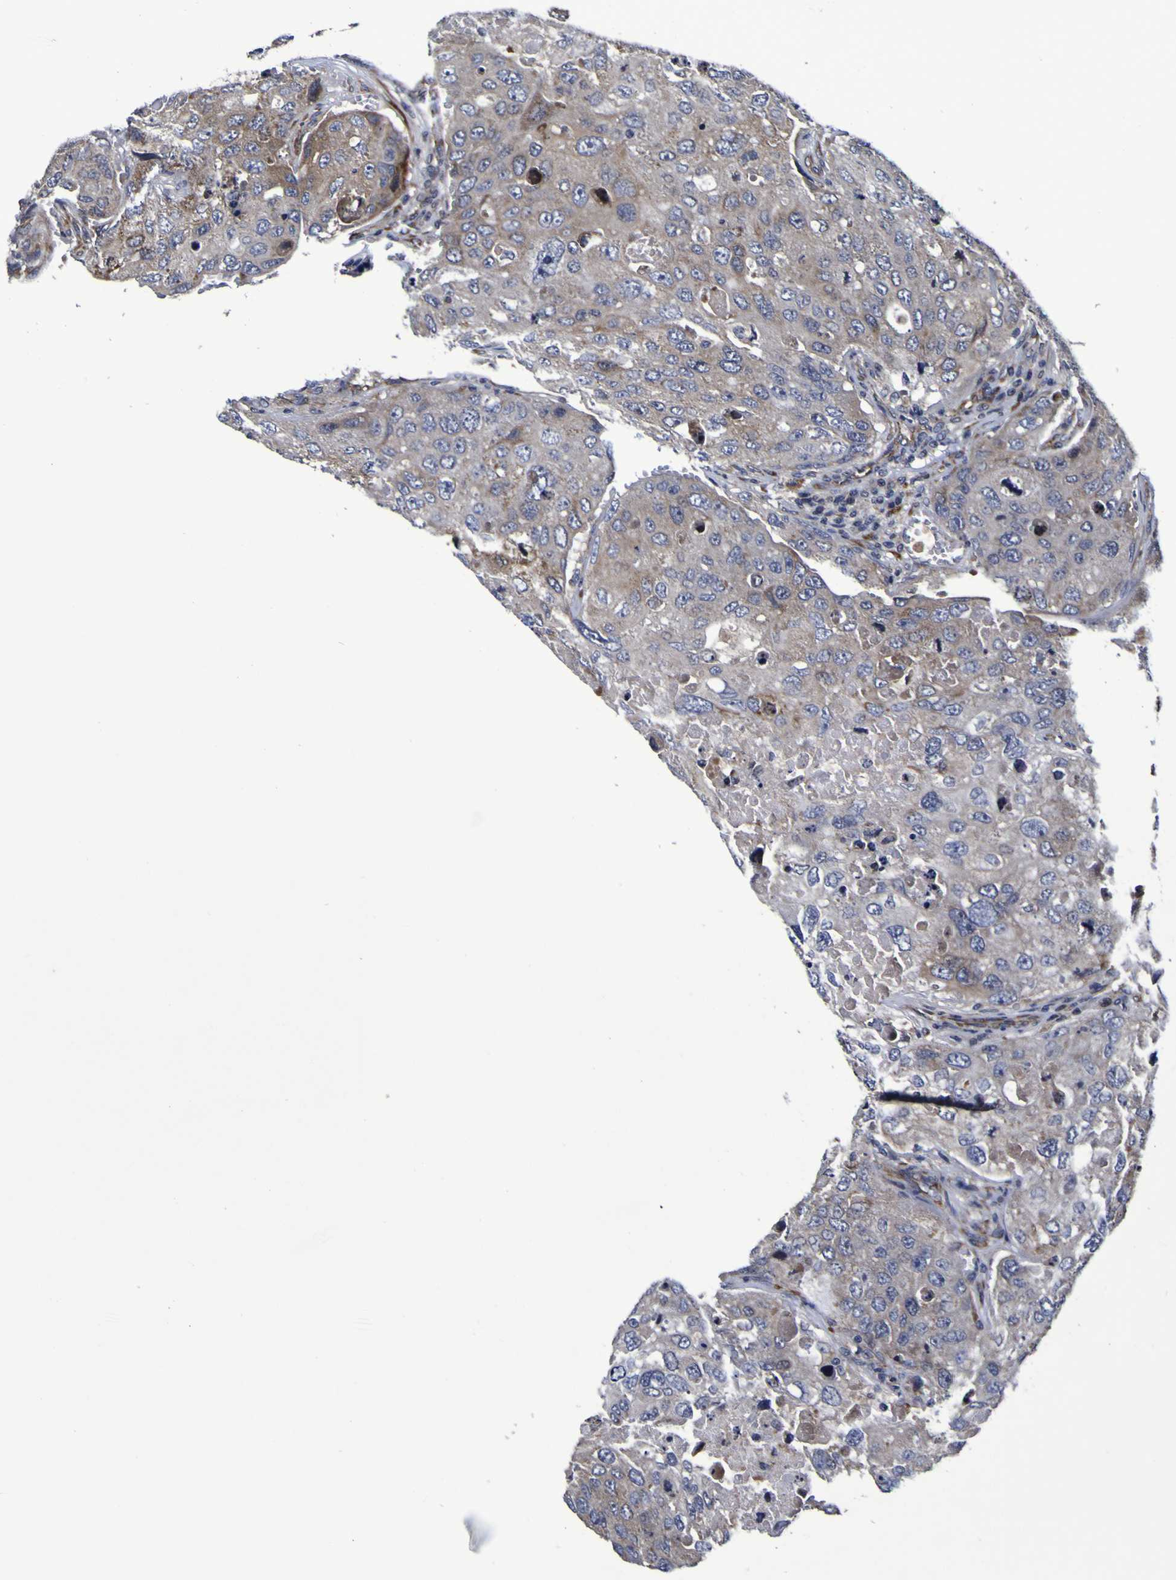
{"staining": {"intensity": "weak", "quantity": "<25%", "location": "cytoplasmic/membranous"}, "tissue": "urothelial cancer", "cell_type": "Tumor cells", "image_type": "cancer", "snomed": [{"axis": "morphology", "description": "Urothelial carcinoma, High grade"}, {"axis": "topography", "description": "Lymph node"}, {"axis": "topography", "description": "Urinary bladder"}], "caption": "Urothelial cancer stained for a protein using immunohistochemistry shows no expression tumor cells.", "gene": "P3H1", "patient": {"sex": "male", "age": 51}}